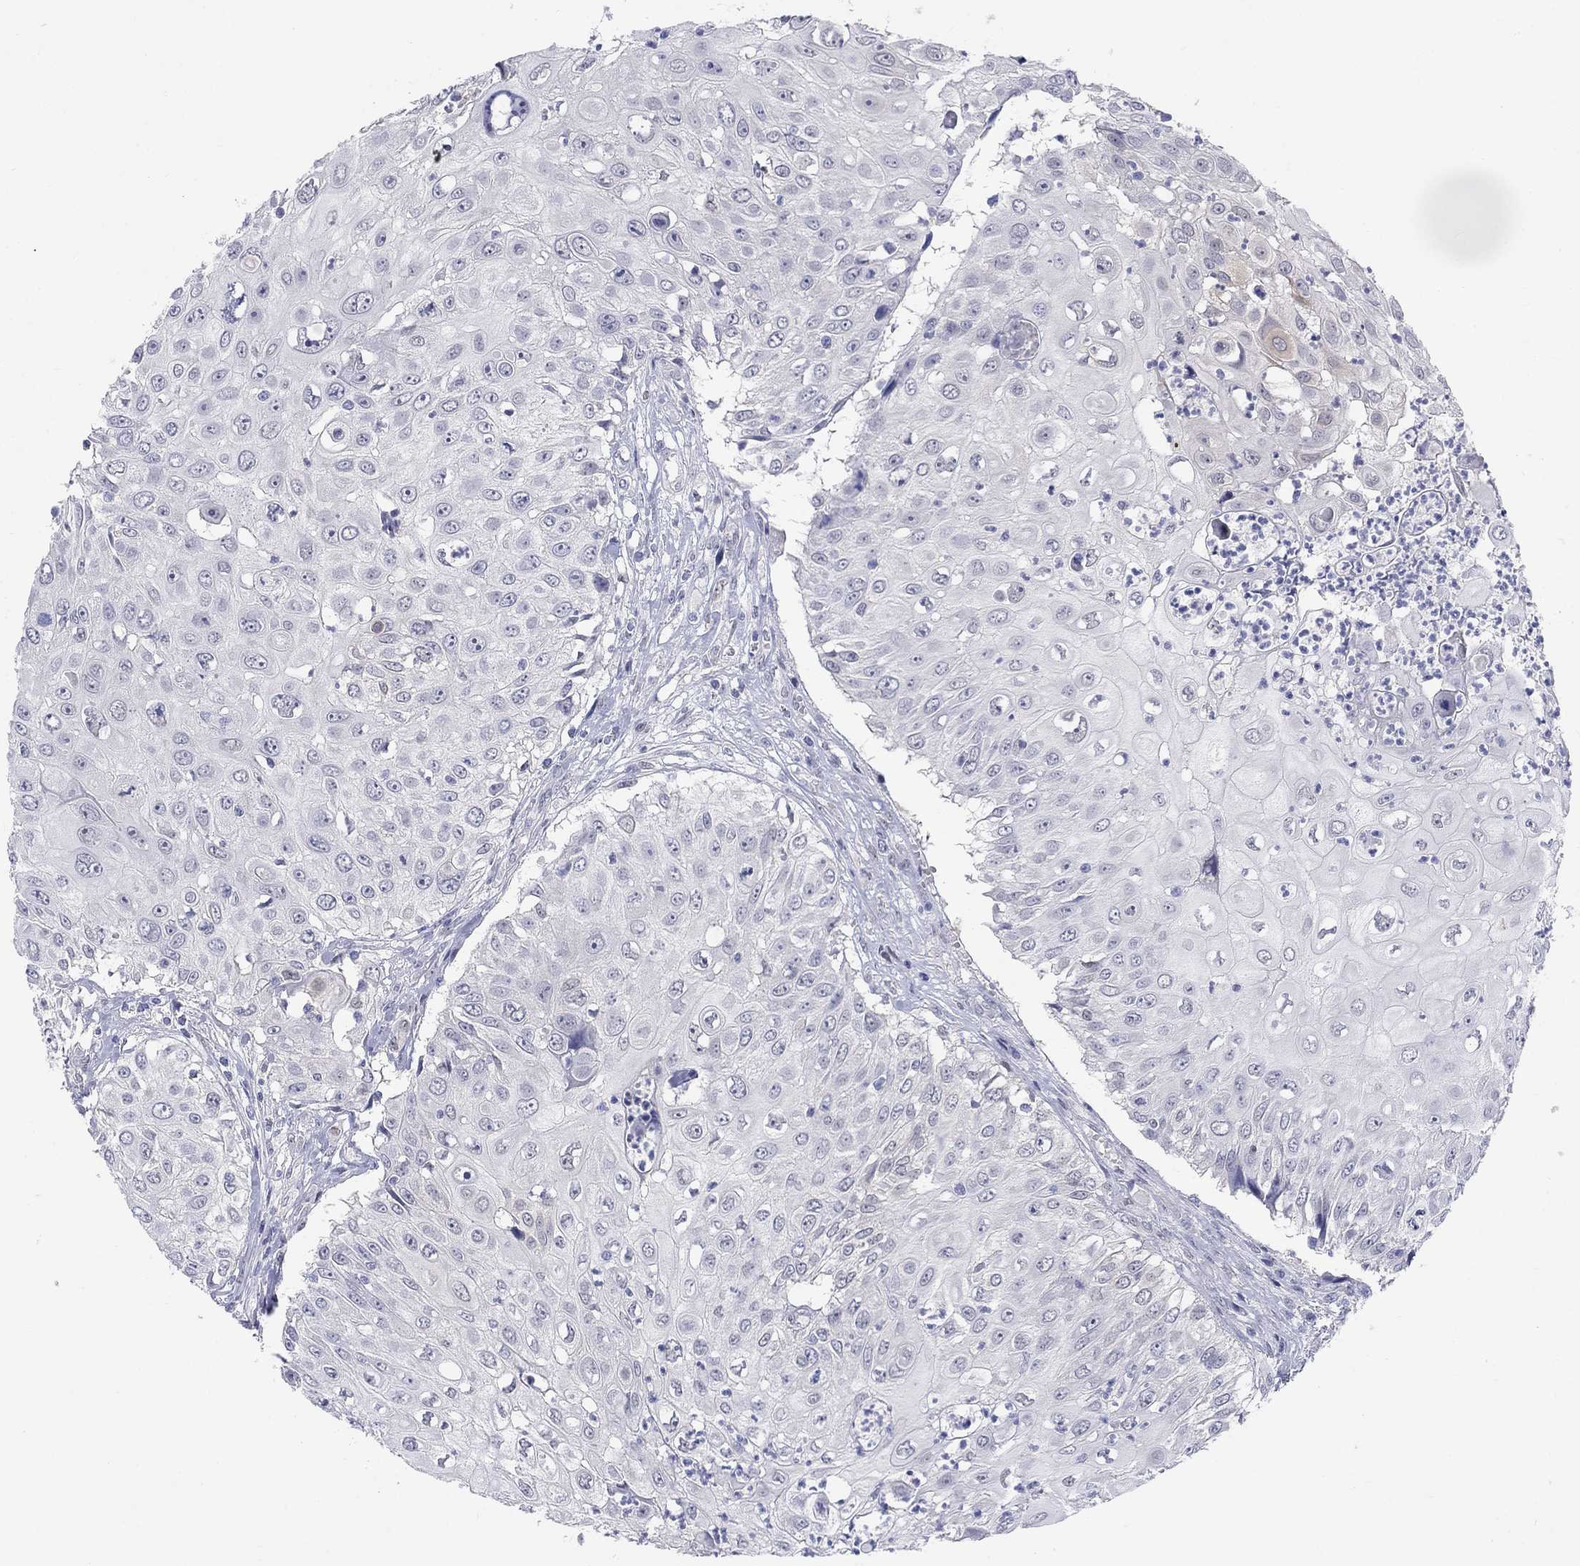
{"staining": {"intensity": "negative", "quantity": "none", "location": "none"}, "tissue": "urothelial cancer", "cell_type": "Tumor cells", "image_type": "cancer", "snomed": [{"axis": "morphology", "description": "Urothelial carcinoma, High grade"}, {"axis": "topography", "description": "Urinary bladder"}], "caption": "Micrograph shows no protein expression in tumor cells of urothelial carcinoma (high-grade) tissue. (Immunohistochemistry, brightfield microscopy, high magnification).", "gene": "EGFLAM", "patient": {"sex": "female", "age": 79}}